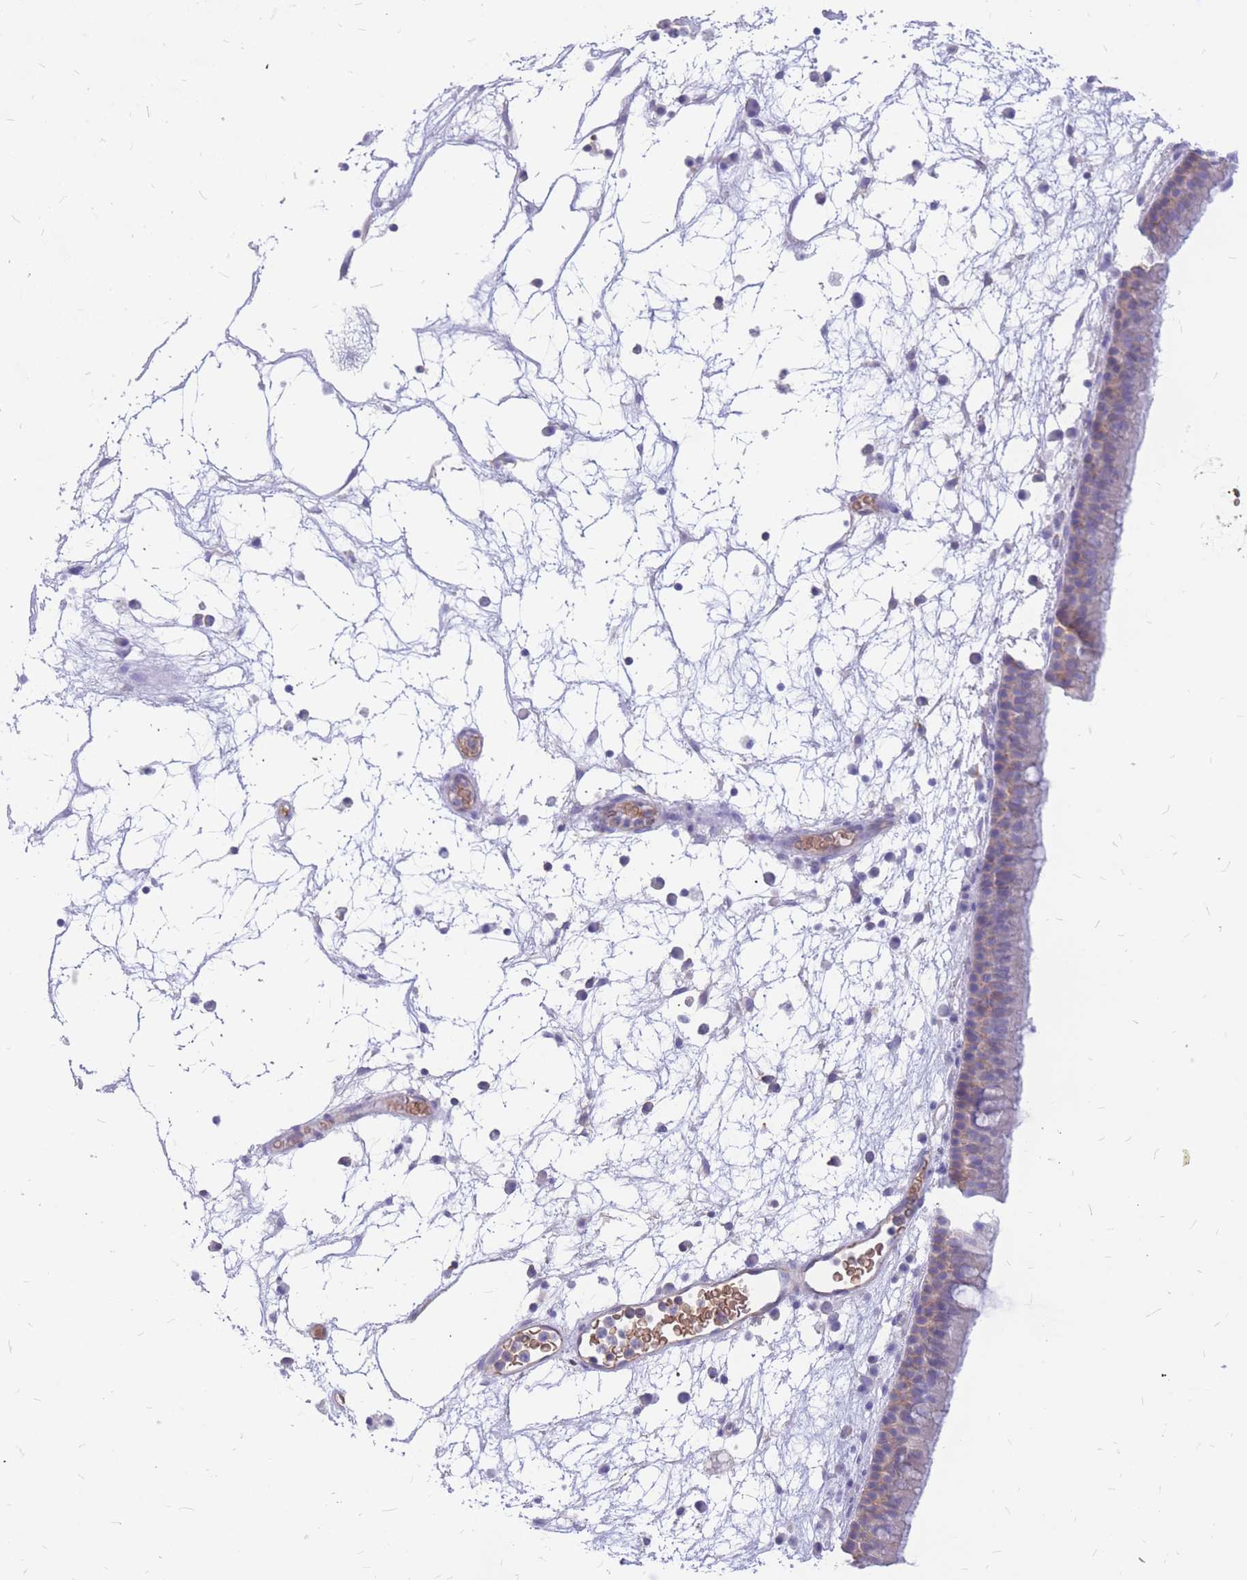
{"staining": {"intensity": "weak", "quantity": "25%-75%", "location": "cytoplasmic/membranous"}, "tissue": "nasopharynx", "cell_type": "Respiratory epithelial cells", "image_type": "normal", "snomed": [{"axis": "morphology", "description": "Normal tissue, NOS"}, {"axis": "morphology", "description": "Inflammation, NOS"}, {"axis": "morphology", "description": "Malignant melanoma, Metastatic site"}, {"axis": "topography", "description": "Nasopharynx"}], "caption": "Brown immunohistochemical staining in normal nasopharynx exhibits weak cytoplasmic/membranous positivity in approximately 25%-75% of respiratory epithelial cells.", "gene": "ADD2", "patient": {"sex": "male", "age": 70}}